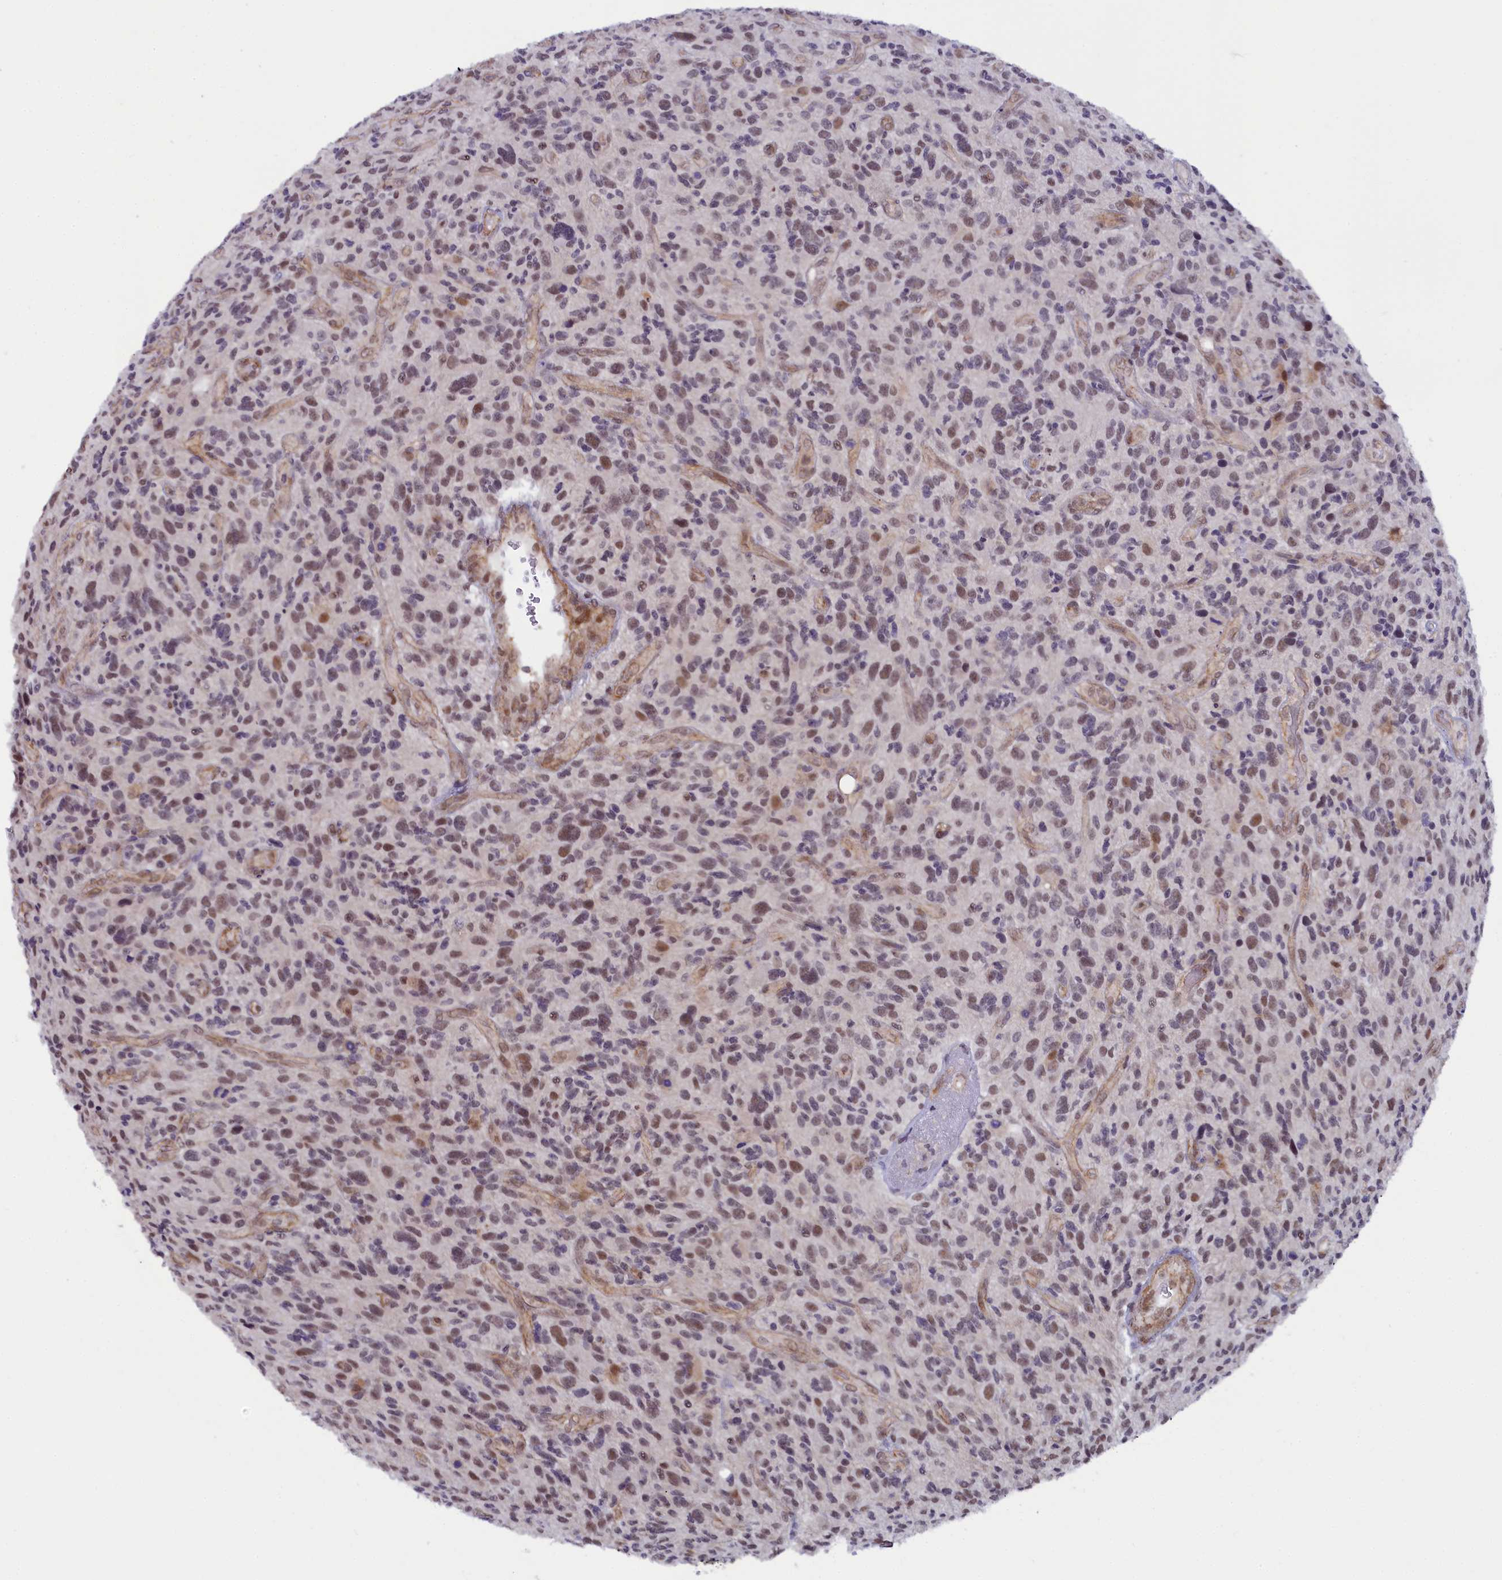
{"staining": {"intensity": "moderate", "quantity": "25%-75%", "location": "nuclear"}, "tissue": "glioma", "cell_type": "Tumor cells", "image_type": "cancer", "snomed": [{"axis": "morphology", "description": "Glioma, malignant, High grade"}, {"axis": "topography", "description": "Brain"}], "caption": "Brown immunohistochemical staining in human glioma exhibits moderate nuclear expression in approximately 25%-75% of tumor cells. (IHC, brightfield microscopy, high magnification).", "gene": "INTS14", "patient": {"sex": "male", "age": 47}}